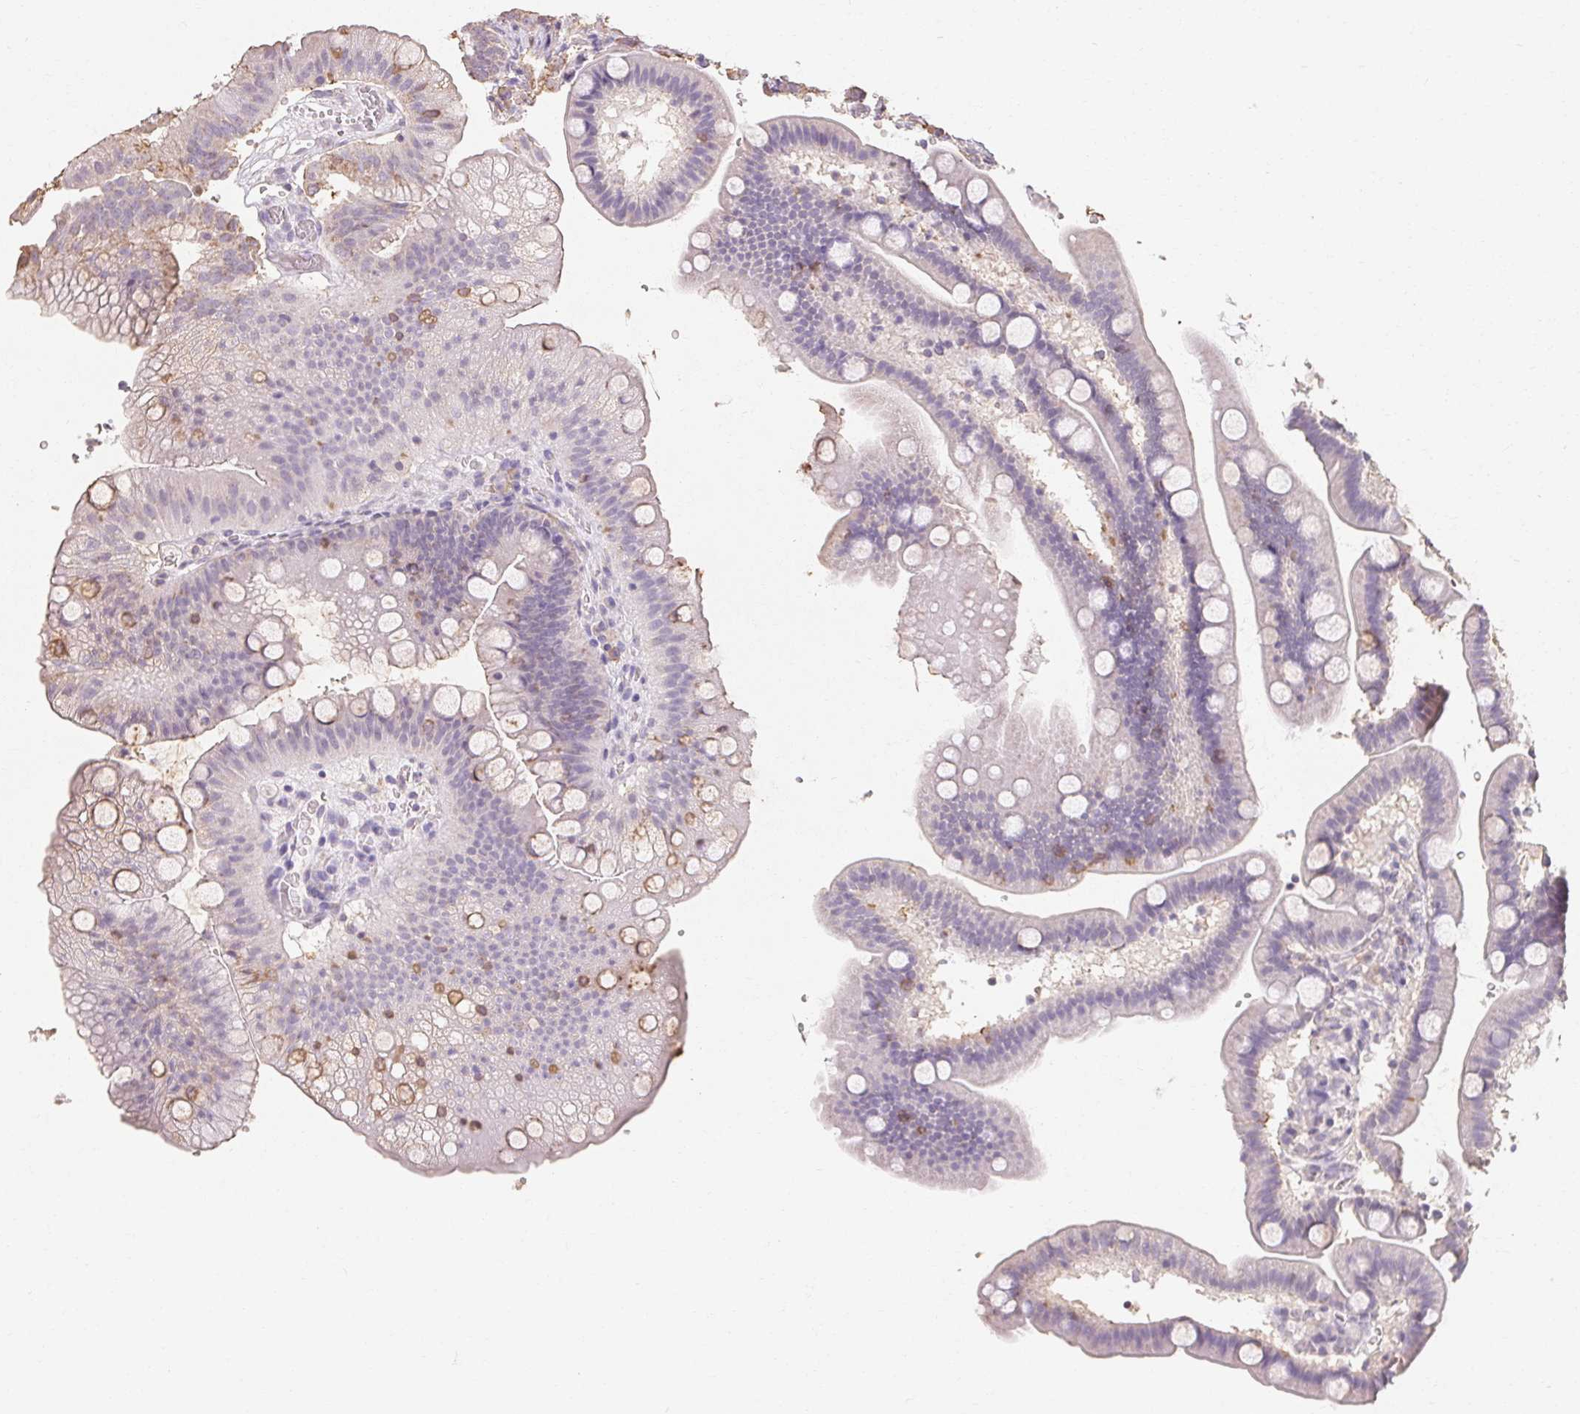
{"staining": {"intensity": "negative", "quantity": "none", "location": "none"}, "tissue": "duodenum", "cell_type": "Glandular cells", "image_type": "normal", "snomed": [{"axis": "morphology", "description": "Normal tissue, NOS"}, {"axis": "topography", "description": "Duodenum"}], "caption": "Human duodenum stained for a protein using immunohistochemistry shows no expression in glandular cells.", "gene": "MAP7D2", "patient": {"sex": "male", "age": 59}}